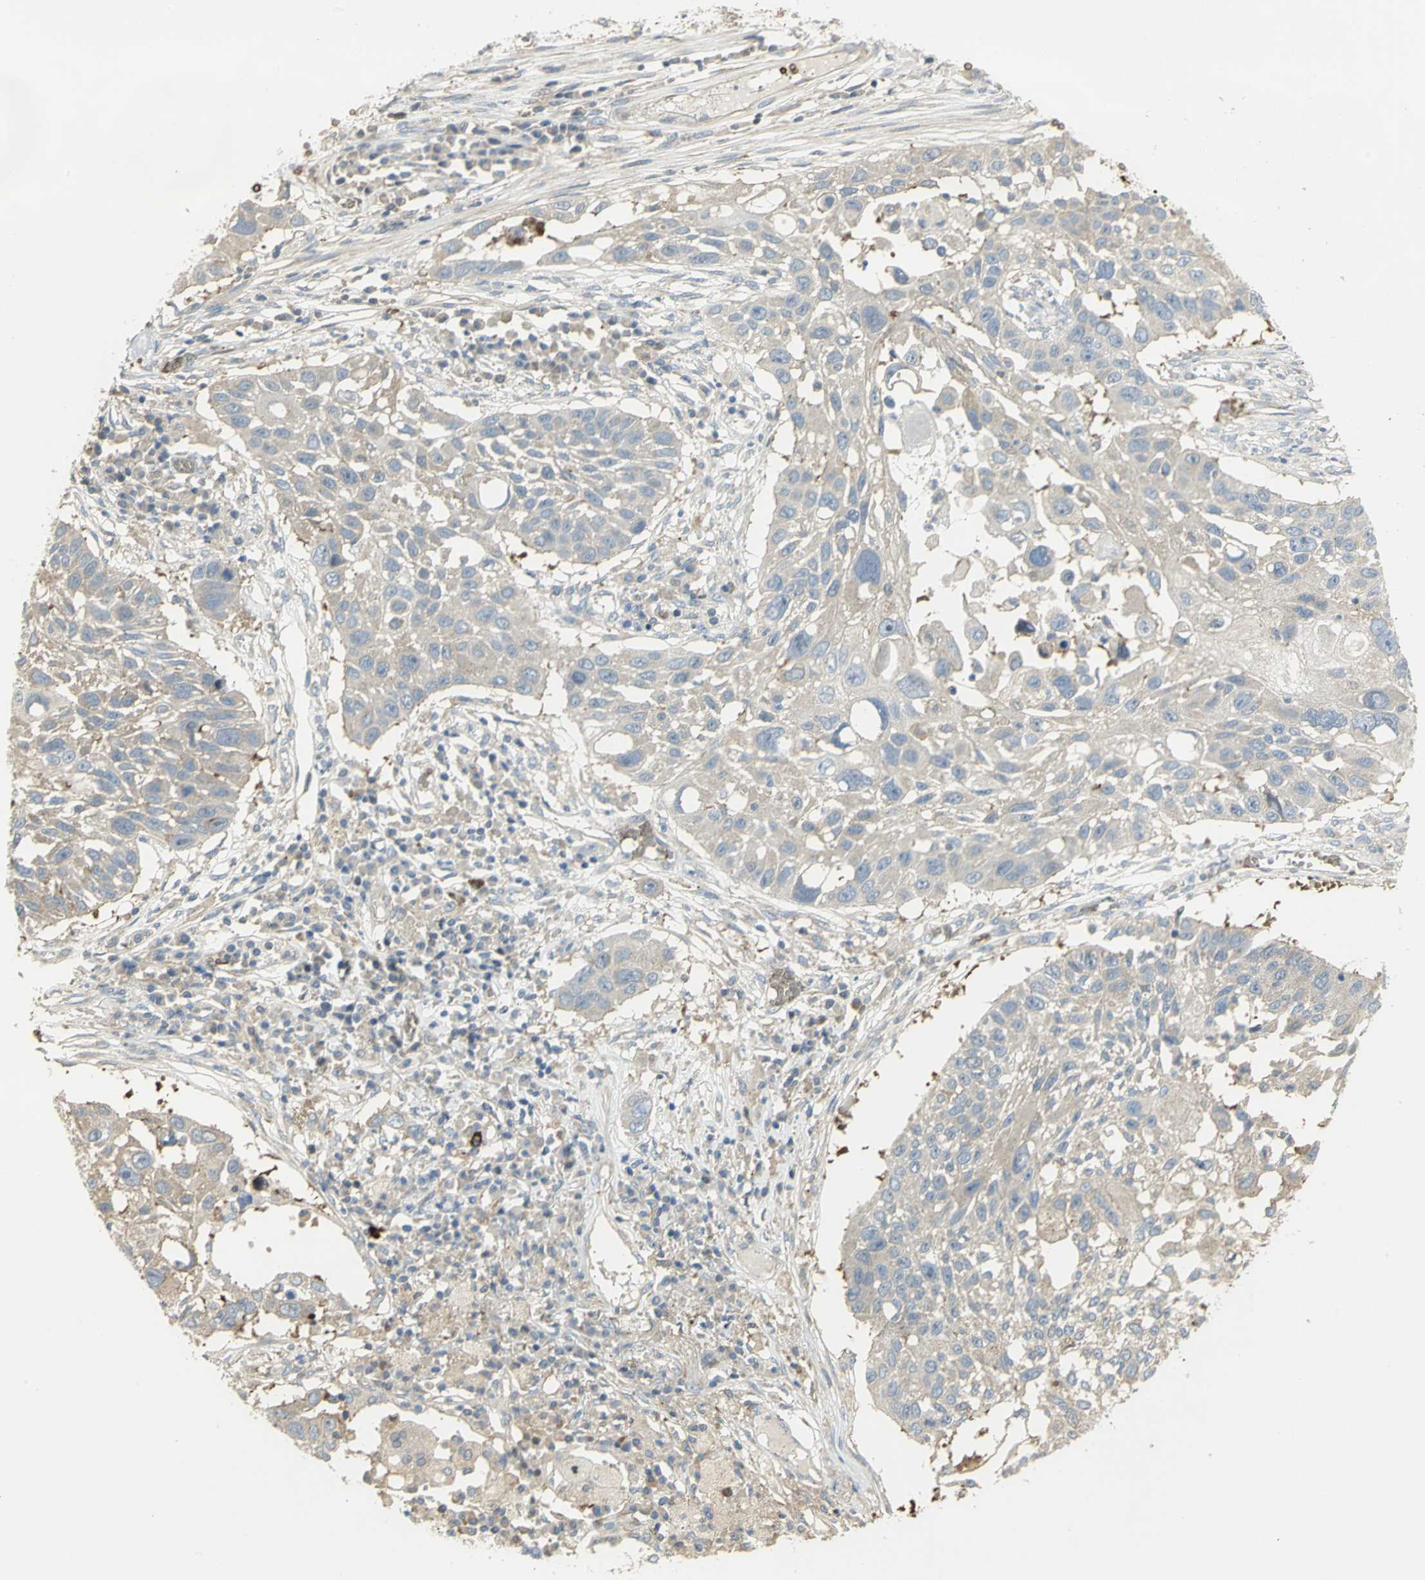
{"staining": {"intensity": "negative", "quantity": "none", "location": "none"}, "tissue": "lung cancer", "cell_type": "Tumor cells", "image_type": "cancer", "snomed": [{"axis": "morphology", "description": "Squamous cell carcinoma, NOS"}, {"axis": "topography", "description": "Lung"}], "caption": "Tumor cells are negative for brown protein staining in lung squamous cell carcinoma.", "gene": "ANK1", "patient": {"sex": "male", "age": 71}}